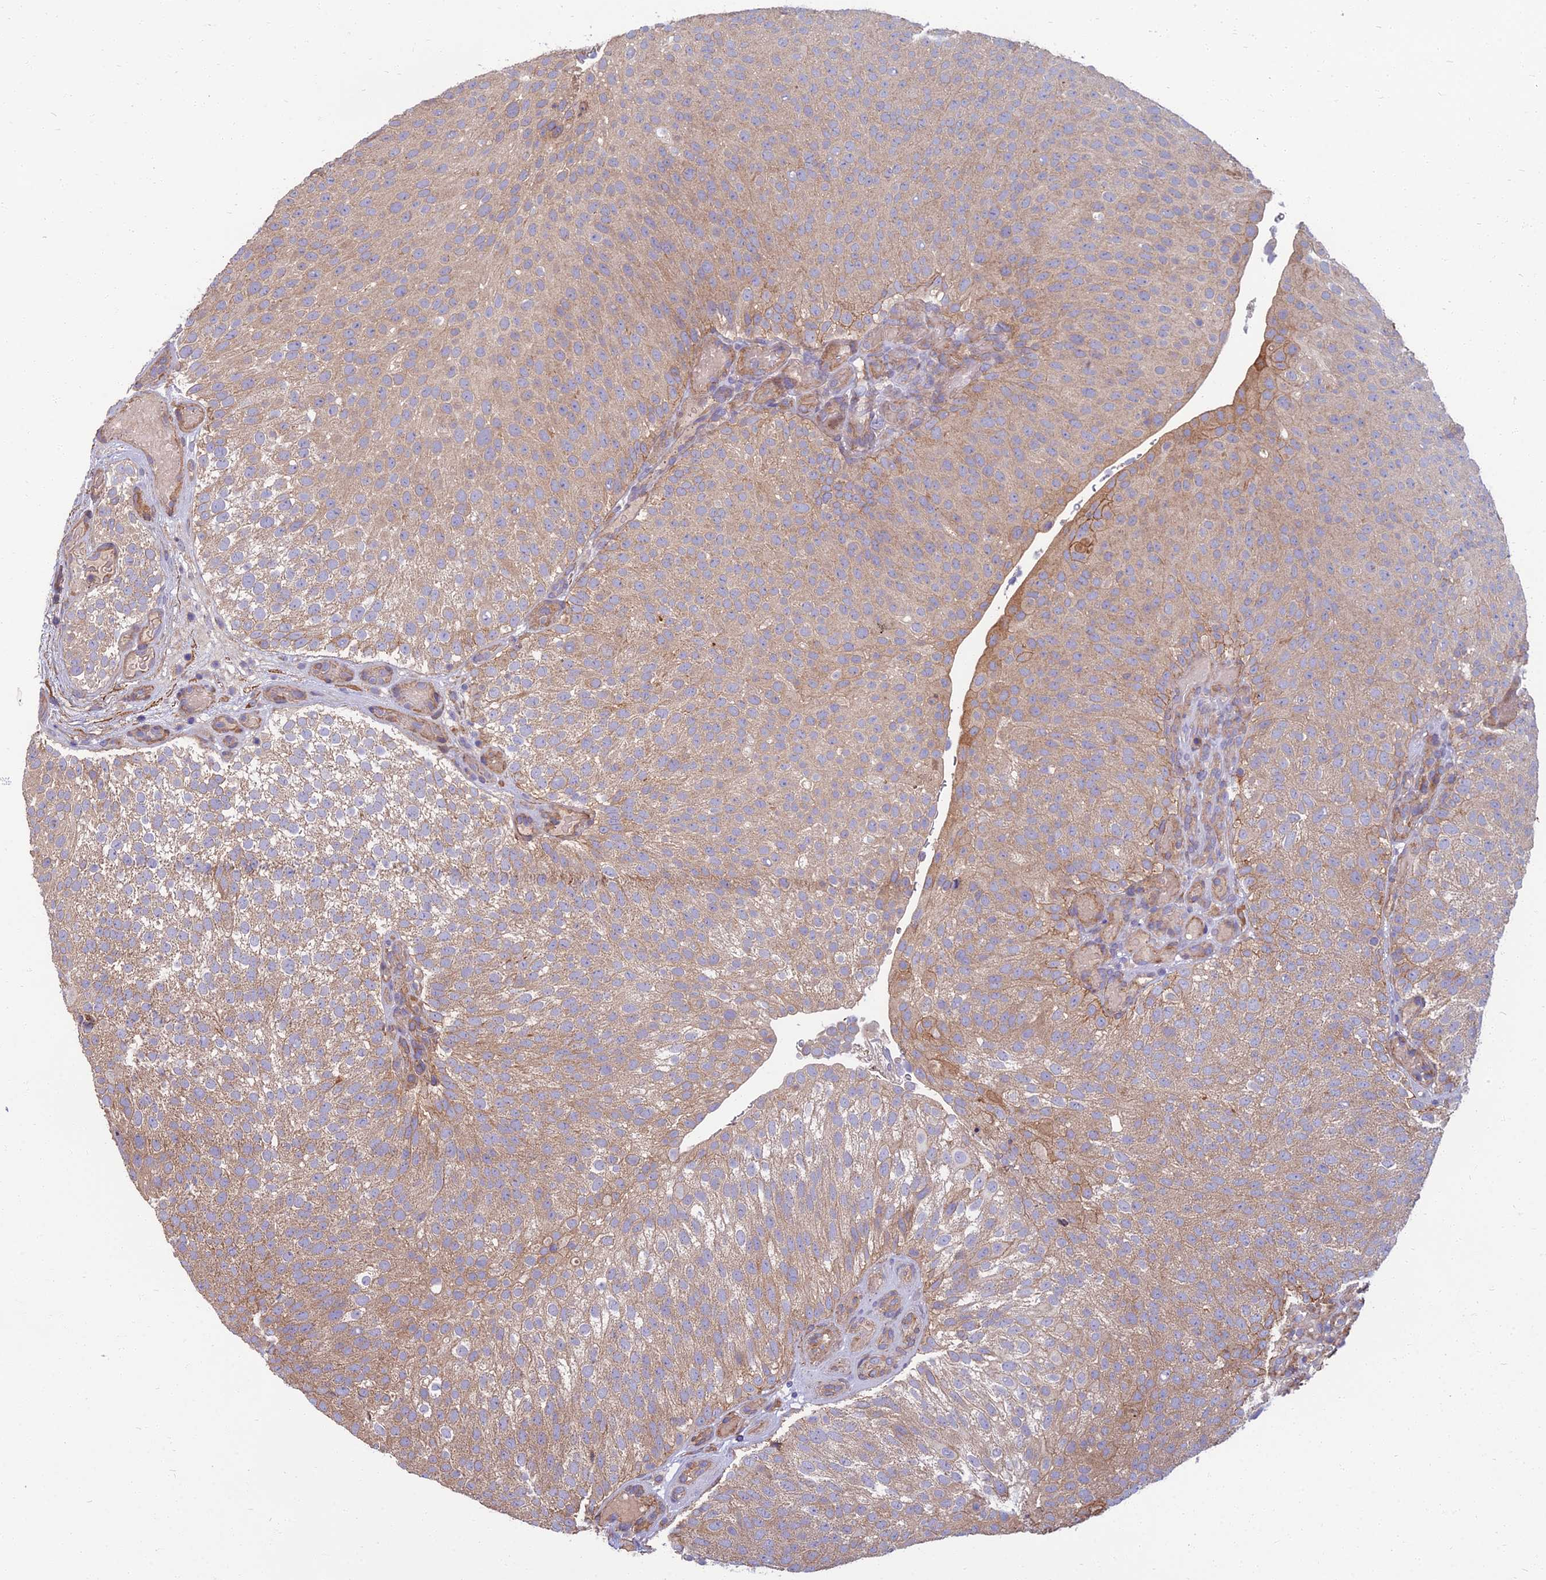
{"staining": {"intensity": "weak", "quantity": ">75%", "location": "cytoplasmic/membranous"}, "tissue": "urothelial cancer", "cell_type": "Tumor cells", "image_type": "cancer", "snomed": [{"axis": "morphology", "description": "Urothelial carcinoma, Low grade"}, {"axis": "topography", "description": "Urinary bladder"}], "caption": "An IHC histopathology image of neoplastic tissue is shown. Protein staining in brown shows weak cytoplasmic/membranous positivity in urothelial cancer within tumor cells.", "gene": "WDR24", "patient": {"sex": "male", "age": 78}}